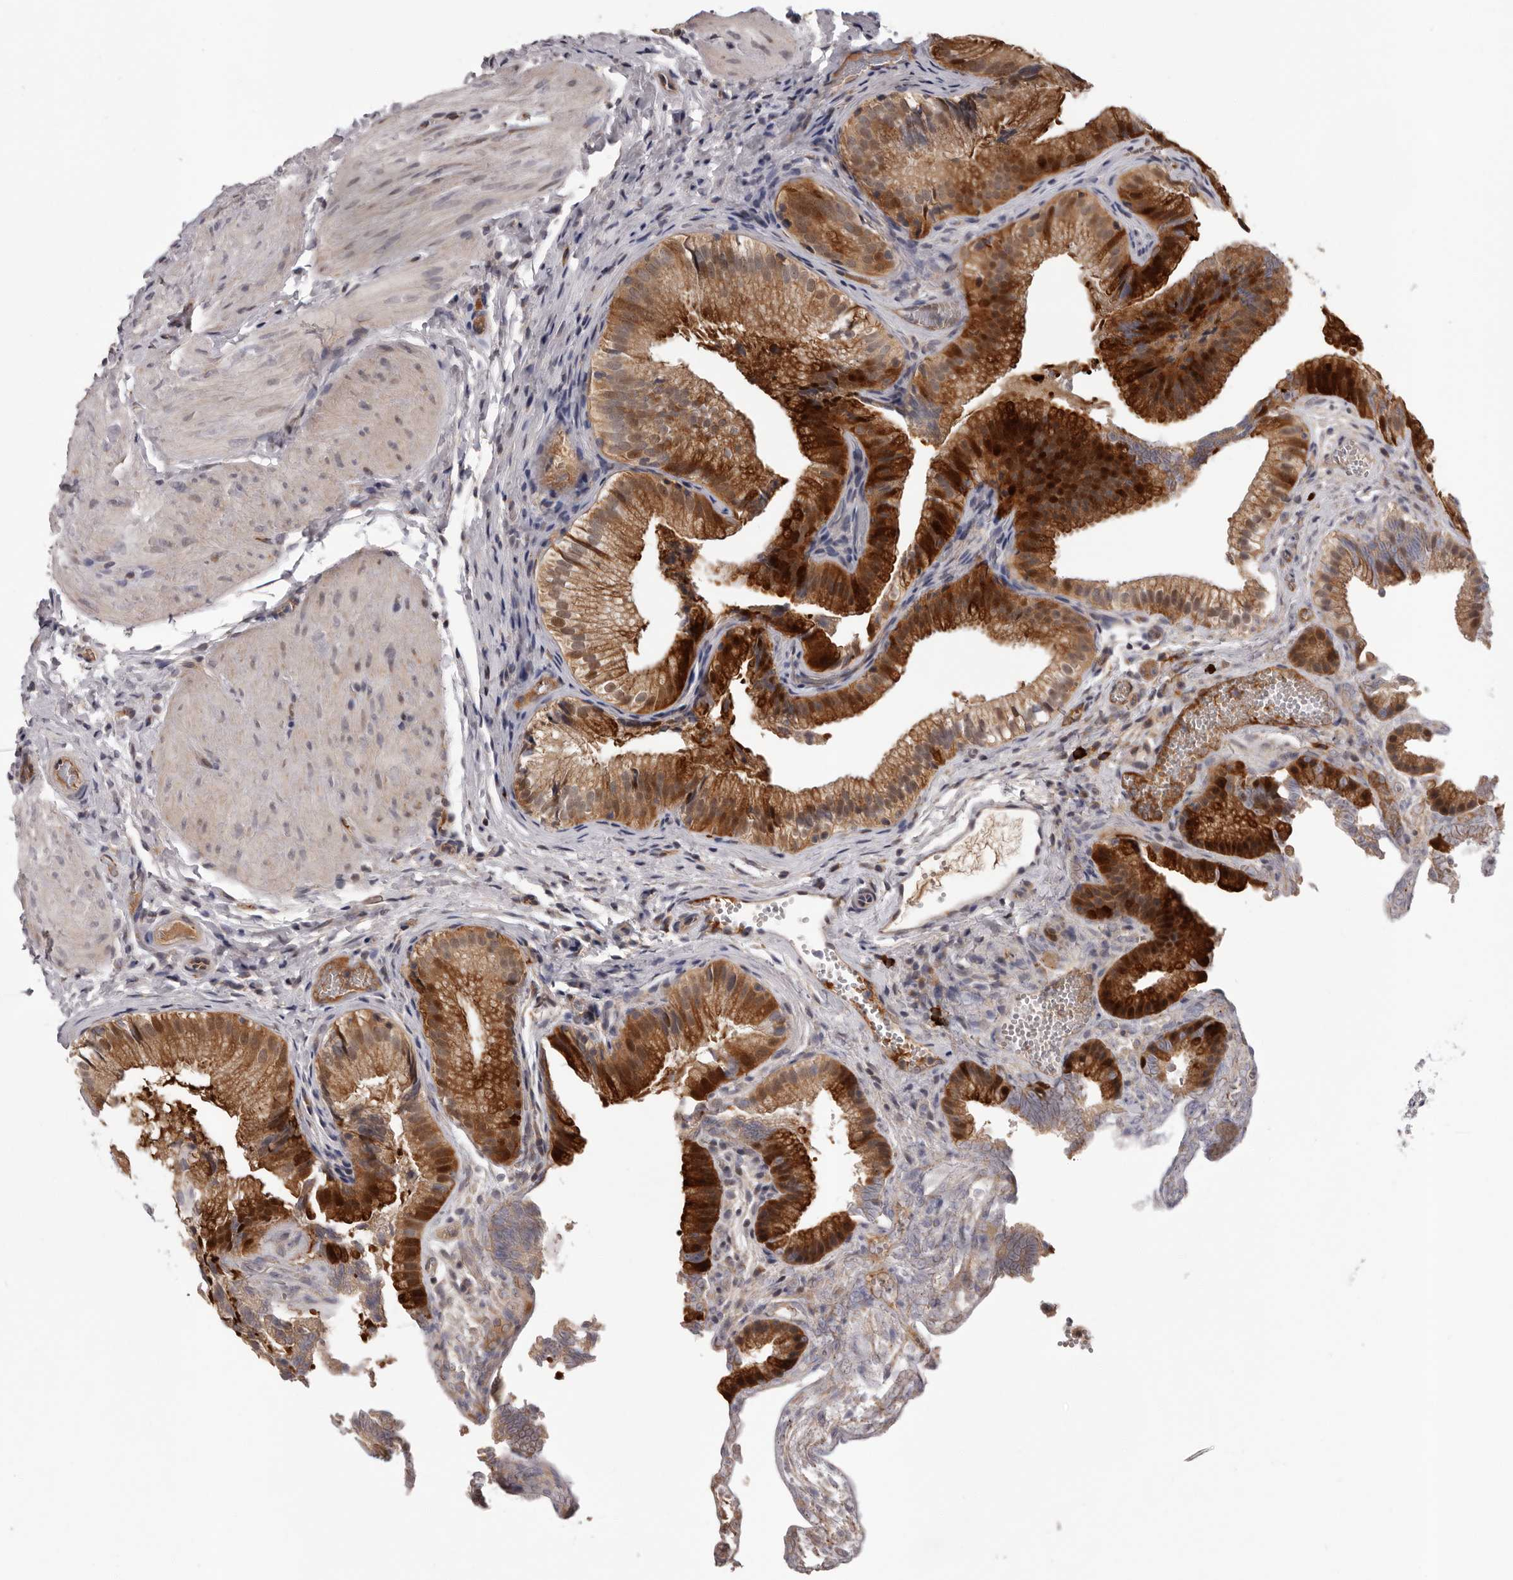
{"staining": {"intensity": "strong", "quantity": "25%-75%", "location": "cytoplasmic/membranous"}, "tissue": "gallbladder", "cell_type": "Glandular cells", "image_type": "normal", "snomed": [{"axis": "morphology", "description": "Normal tissue, NOS"}, {"axis": "topography", "description": "Gallbladder"}], "caption": "A histopathology image showing strong cytoplasmic/membranous staining in approximately 25%-75% of glandular cells in normal gallbladder, as visualized by brown immunohistochemical staining.", "gene": "MED8", "patient": {"sex": "female", "age": 30}}